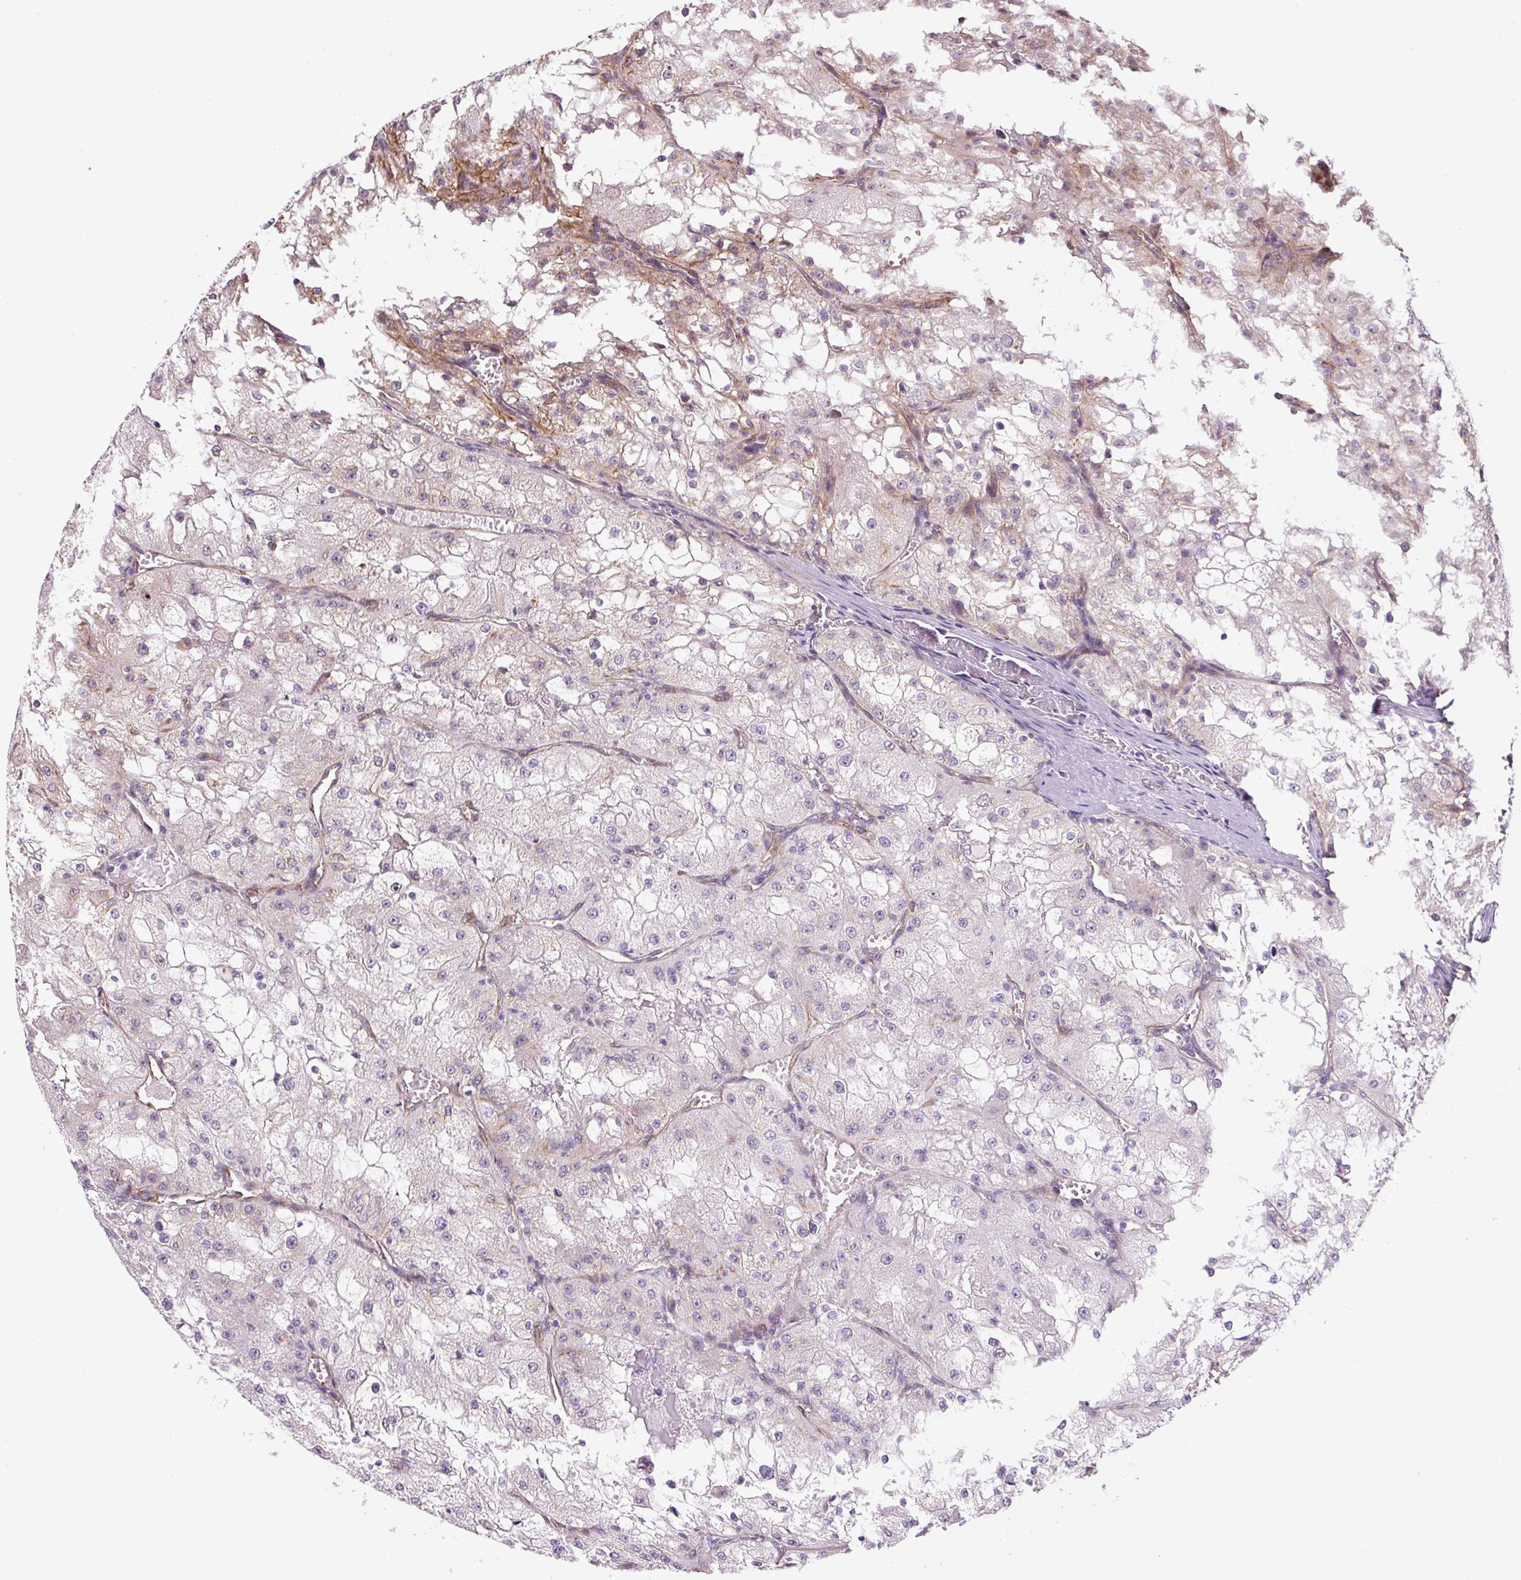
{"staining": {"intensity": "weak", "quantity": "<25%", "location": "cytoplasmic/membranous"}, "tissue": "renal cancer", "cell_type": "Tumor cells", "image_type": "cancer", "snomed": [{"axis": "morphology", "description": "Adenocarcinoma, NOS"}, {"axis": "topography", "description": "Kidney"}], "caption": "High magnification brightfield microscopy of renal adenocarcinoma stained with DAB (3,3'-diaminobenzidine) (brown) and counterstained with hematoxylin (blue): tumor cells show no significant staining.", "gene": "SEPTIN10", "patient": {"sex": "female", "age": 74}}